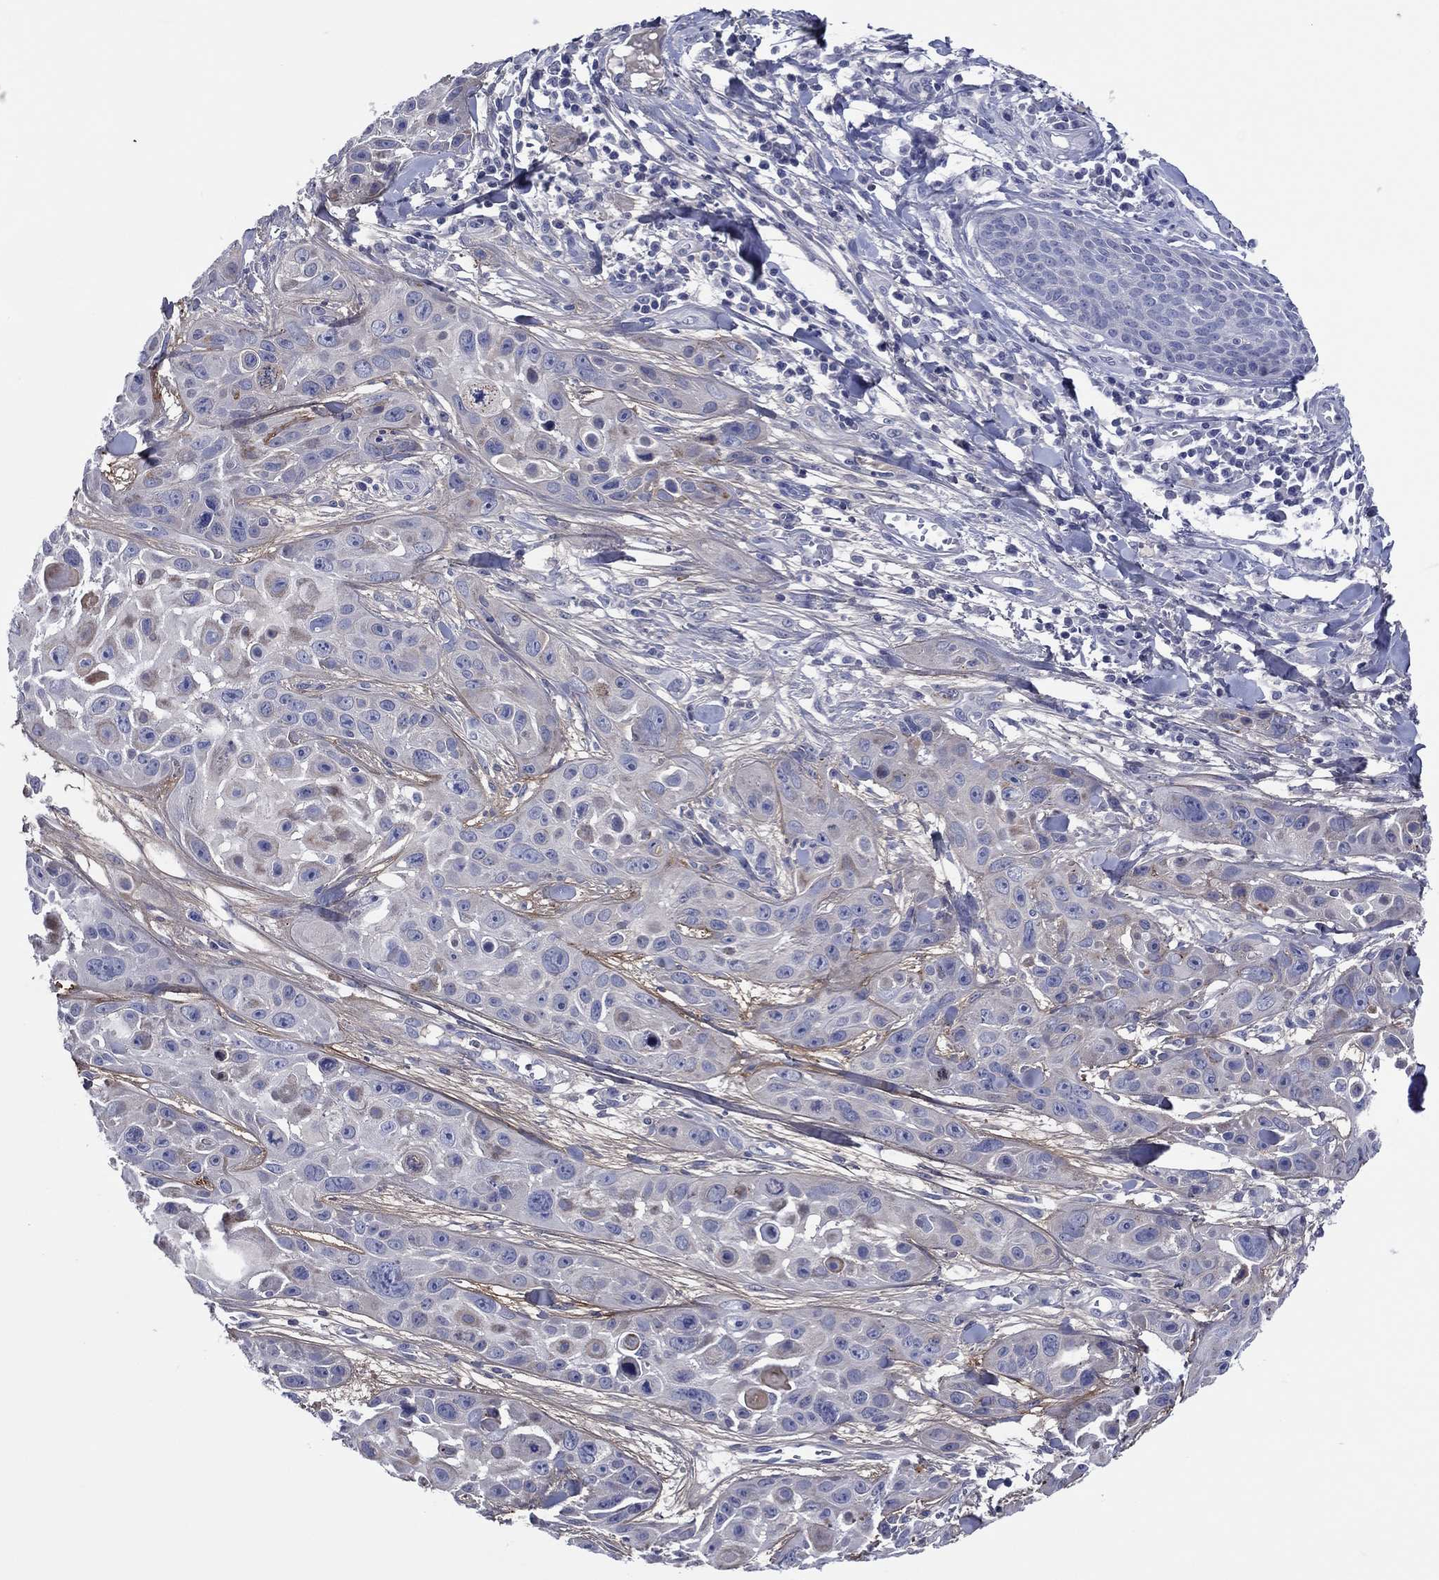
{"staining": {"intensity": "weak", "quantity": "<25%", "location": "cytoplasmic/membranous"}, "tissue": "skin cancer", "cell_type": "Tumor cells", "image_type": "cancer", "snomed": [{"axis": "morphology", "description": "Squamous cell carcinoma, NOS"}, {"axis": "topography", "description": "Skin"}, {"axis": "topography", "description": "Anal"}], "caption": "An IHC photomicrograph of skin squamous cell carcinoma is shown. There is no staining in tumor cells of skin squamous cell carcinoma.", "gene": "TRIM31", "patient": {"sex": "female", "age": 75}}